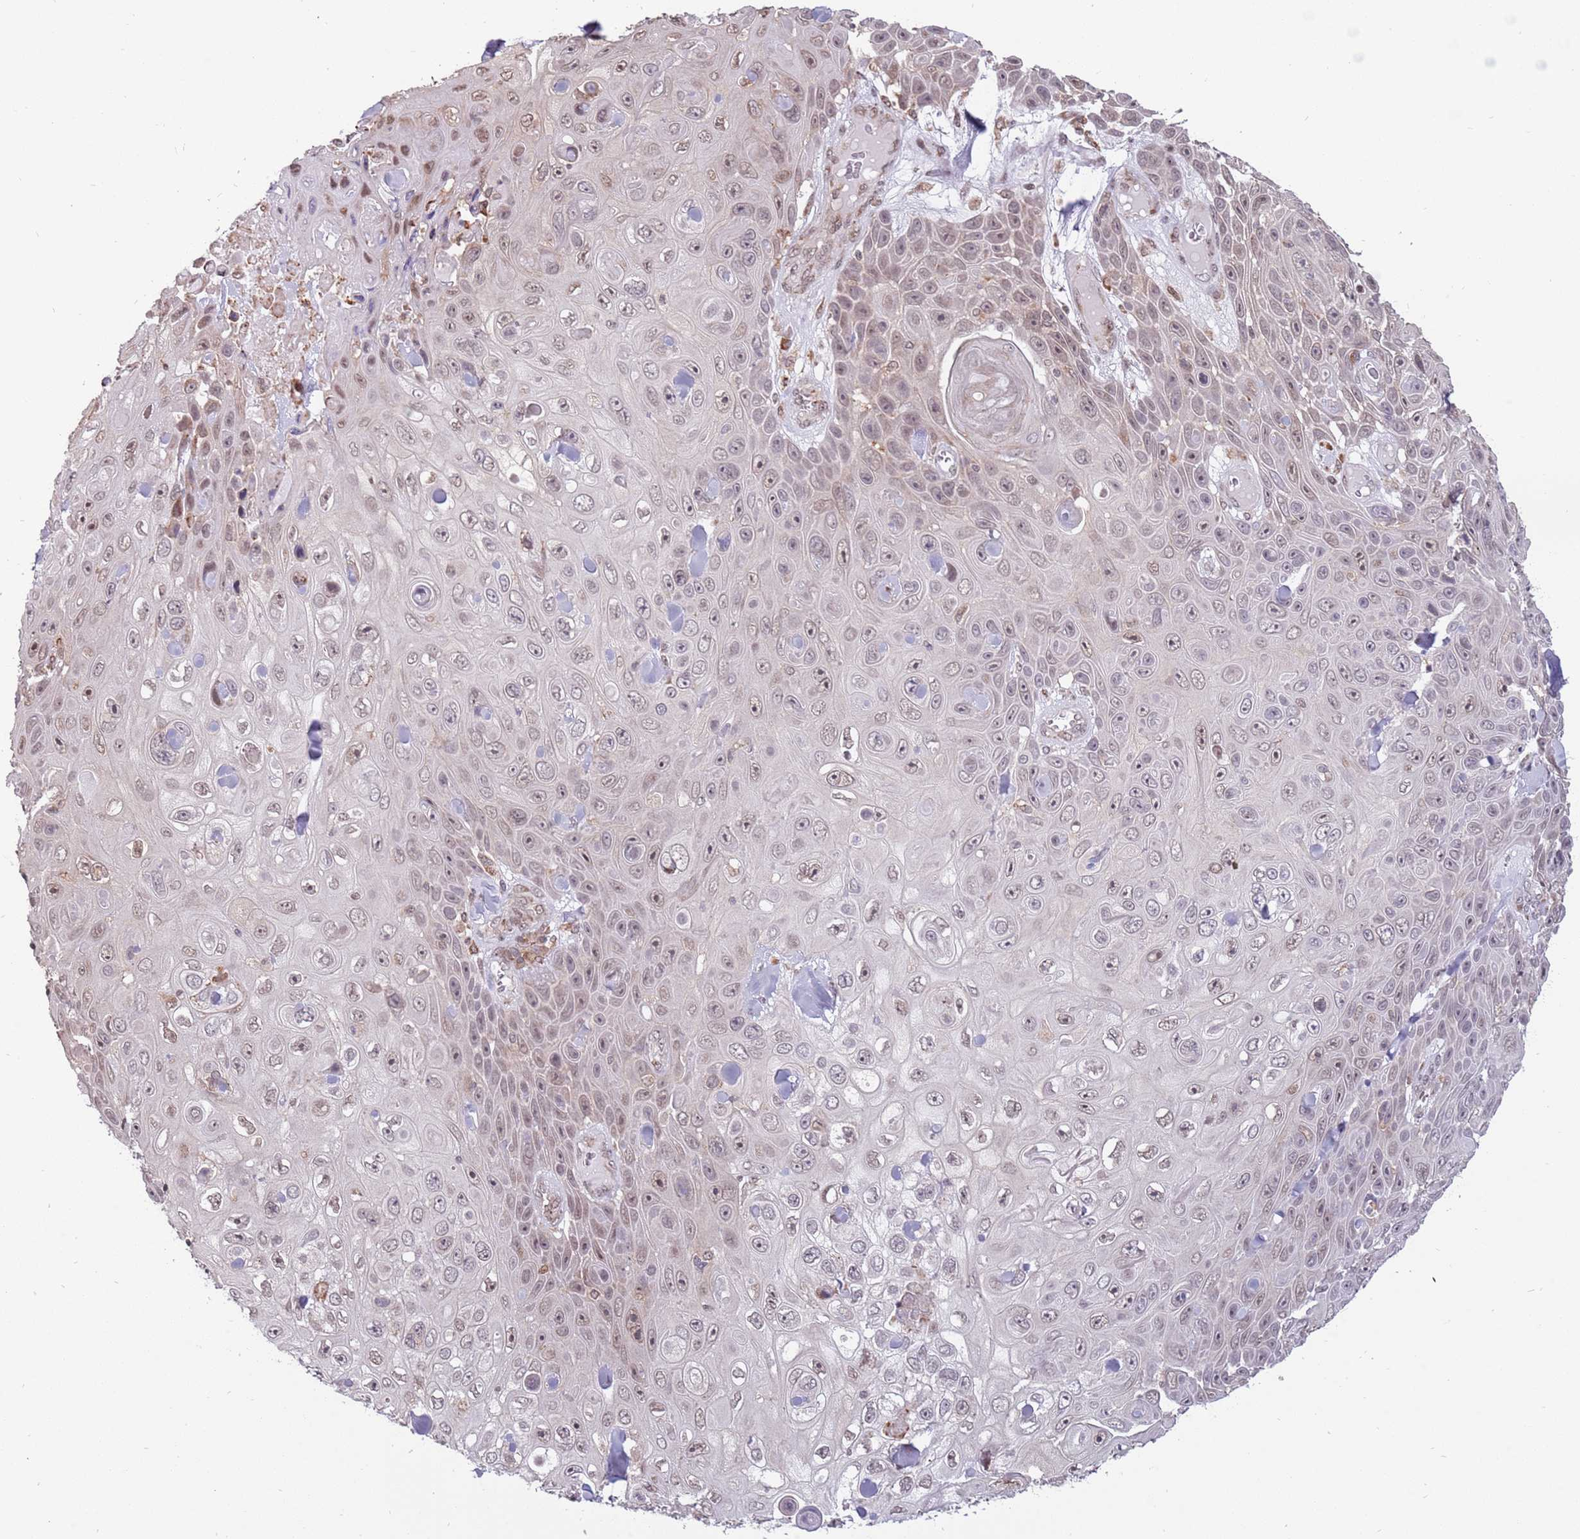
{"staining": {"intensity": "weak", "quantity": "25%-75%", "location": "nuclear"}, "tissue": "skin cancer", "cell_type": "Tumor cells", "image_type": "cancer", "snomed": [{"axis": "morphology", "description": "Squamous cell carcinoma, NOS"}, {"axis": "topography", "description": "Skin"}], "caption": "A photomicrograph of human skin cancer (squamous cell carcinoma) stained for a protein demonstrates weak nuclear brown staining in tumor cells. The staining was performed using DAB to visualize the protein expression in brown, while the nuclei were stained in blue with hematoxylin (Magnification: 20x).", "gene": "BARD1", "patient": {"sex": "male", "age": 82}}